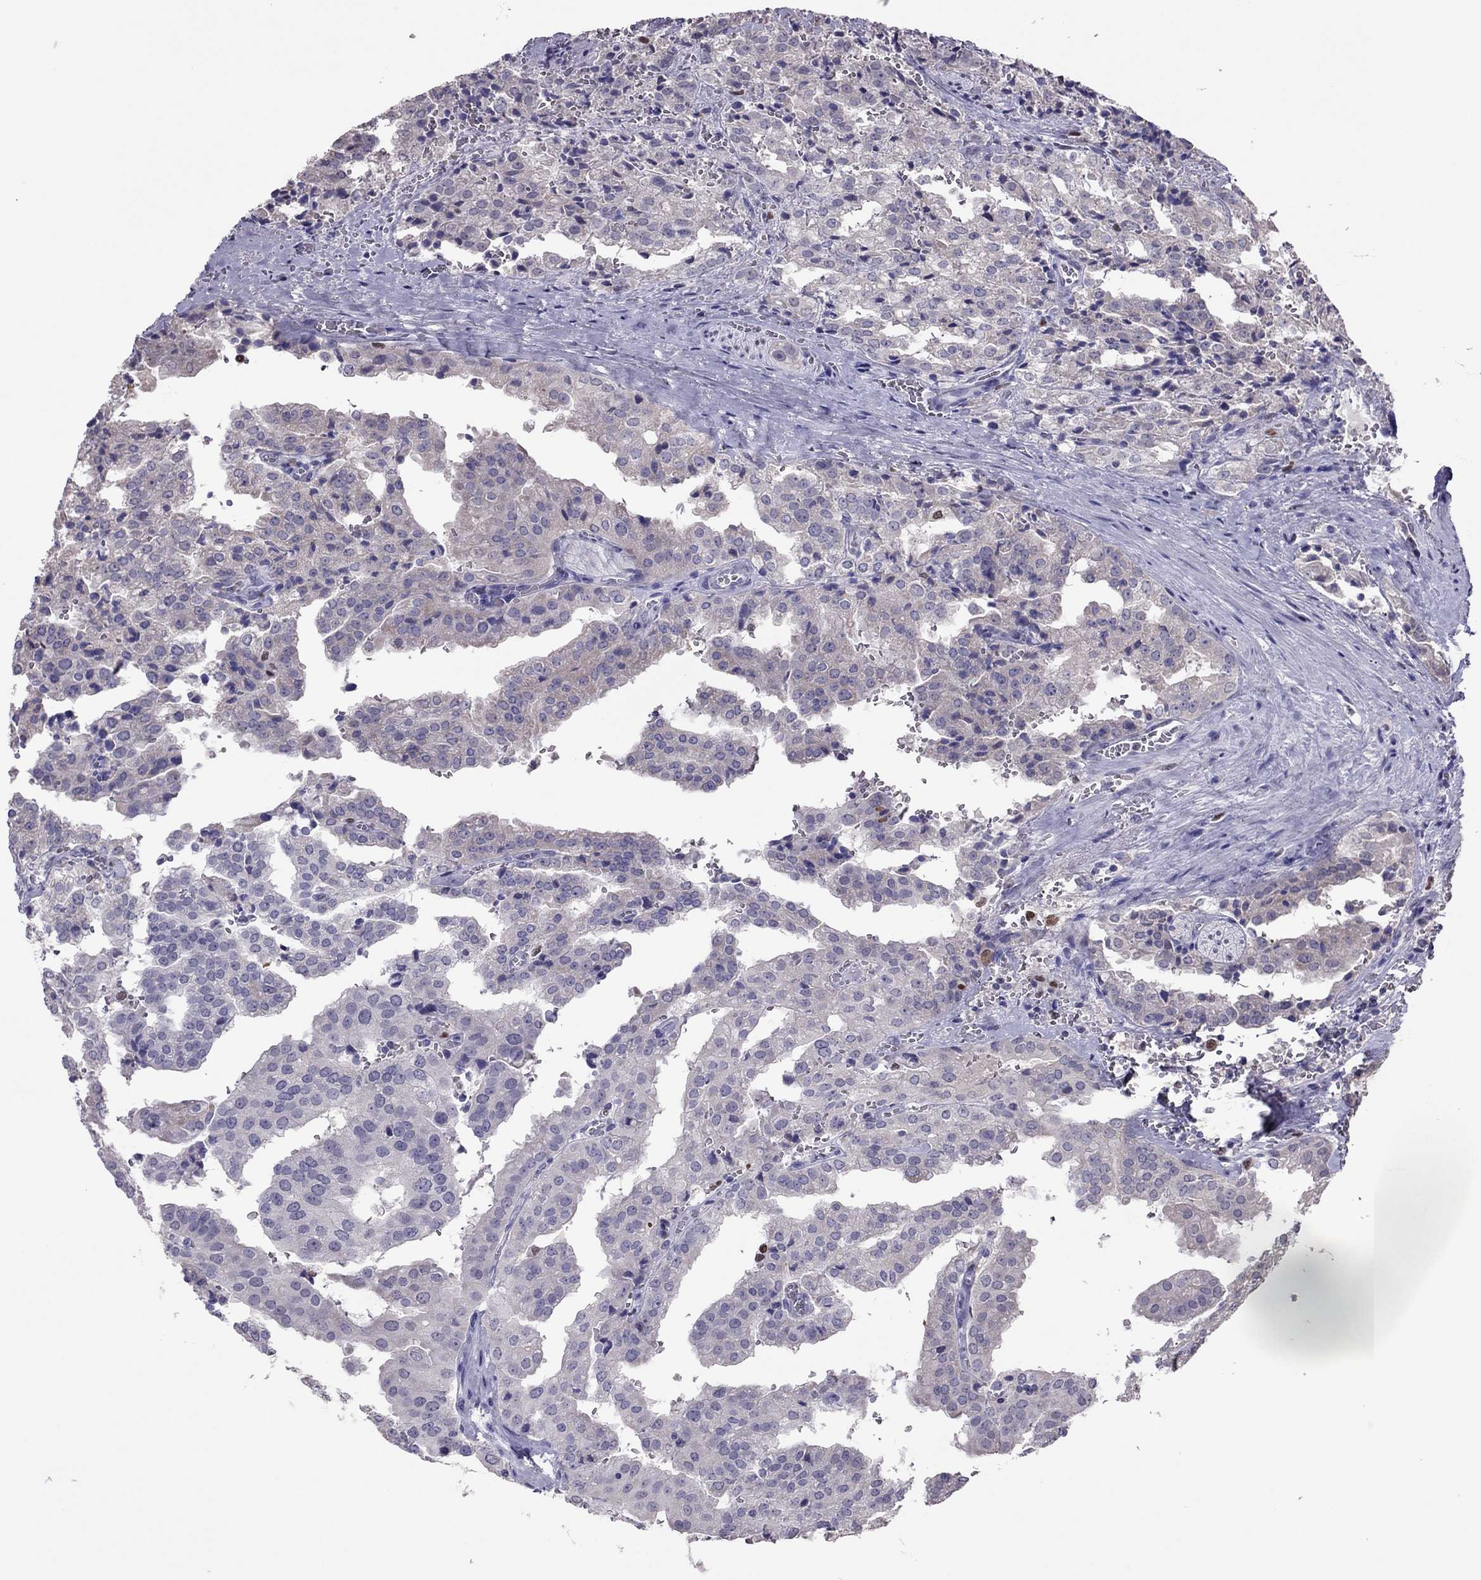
{"staining": {"intensity": "negative", "quantity": "none", "location": "none"}, "tissue": "prostate cancer", "cell_type": "Tumor cells", "image_type": "cancer", "snomed": [{"axis": "morphology", "description": "Adenocarcinoma, High grade"}, {"axis": "topography", "description": "Prostate"}], "caption": "The photomicrograph displays no staining of tumor cells in prostate cancer. (Stains: DAB (3,3'-diaminobenzidine) immunohistochemistry with hematoxylin counter stain, Microscopy: brightfield microscopy at high magnification).", "gene": "SPINT3", "patient": {"sex": "male", "age": 68}}